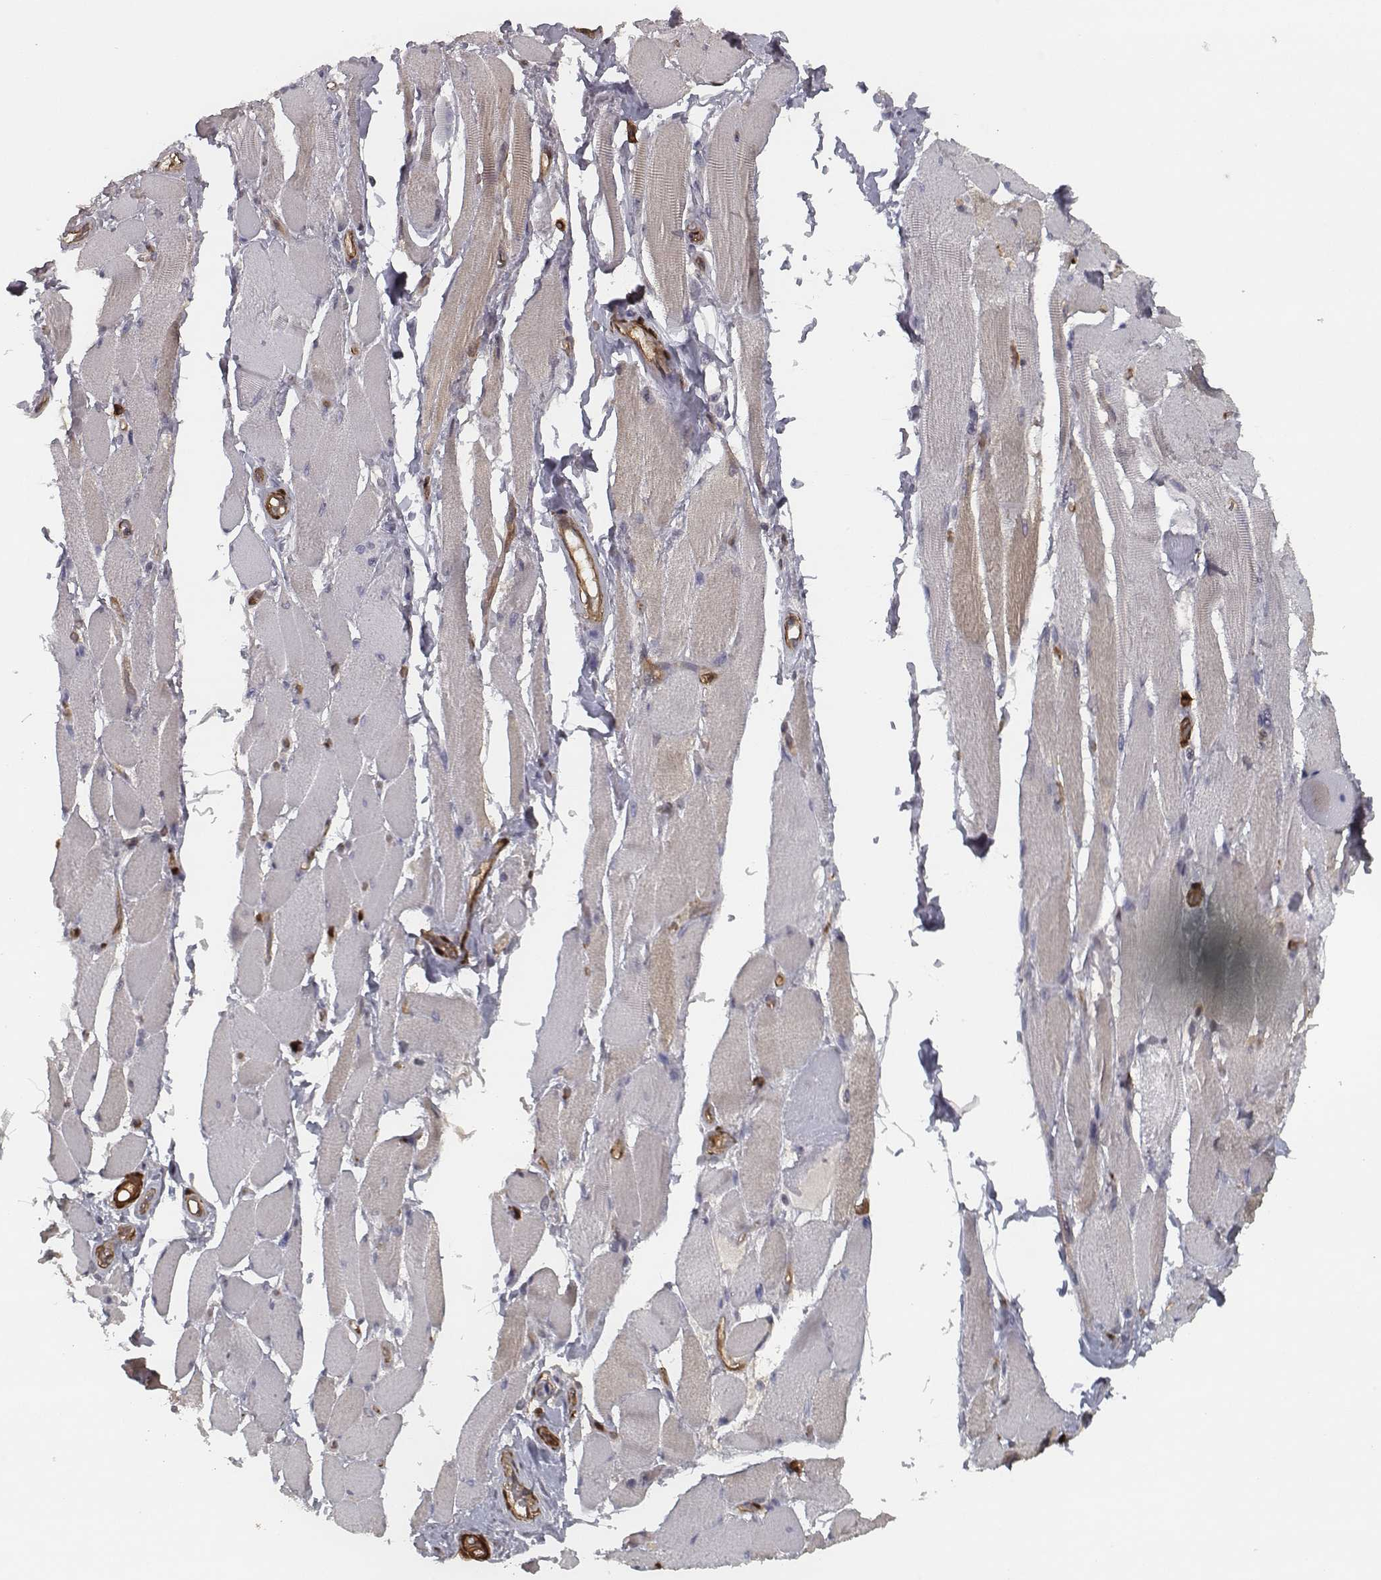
{"staining": {"intensity": "negative", "quantity": "none", "location": "none"}, "tissue": "skeletal muscle", "cell_type": "Myocytes", "image_type": "normal", "snomed": [{"axis": "morphology", "description": "Normal tissue, NOS"}, {"axis": "topography", "description": "Skeletal muscle"}, {"axis": "topography", "description": "Anal"}, {"axis": "topography", "description": "Peripheral nerve tissue"}], "caption": "This image is of unremarkable skeletal muscle stained with immunohistochemistry to label a protein in brown with the nuclei are counter-stained blue. There is no staining in myocytes.", "gene": "ISYNA1", "patient": {"sex": "male", "age": 53}}